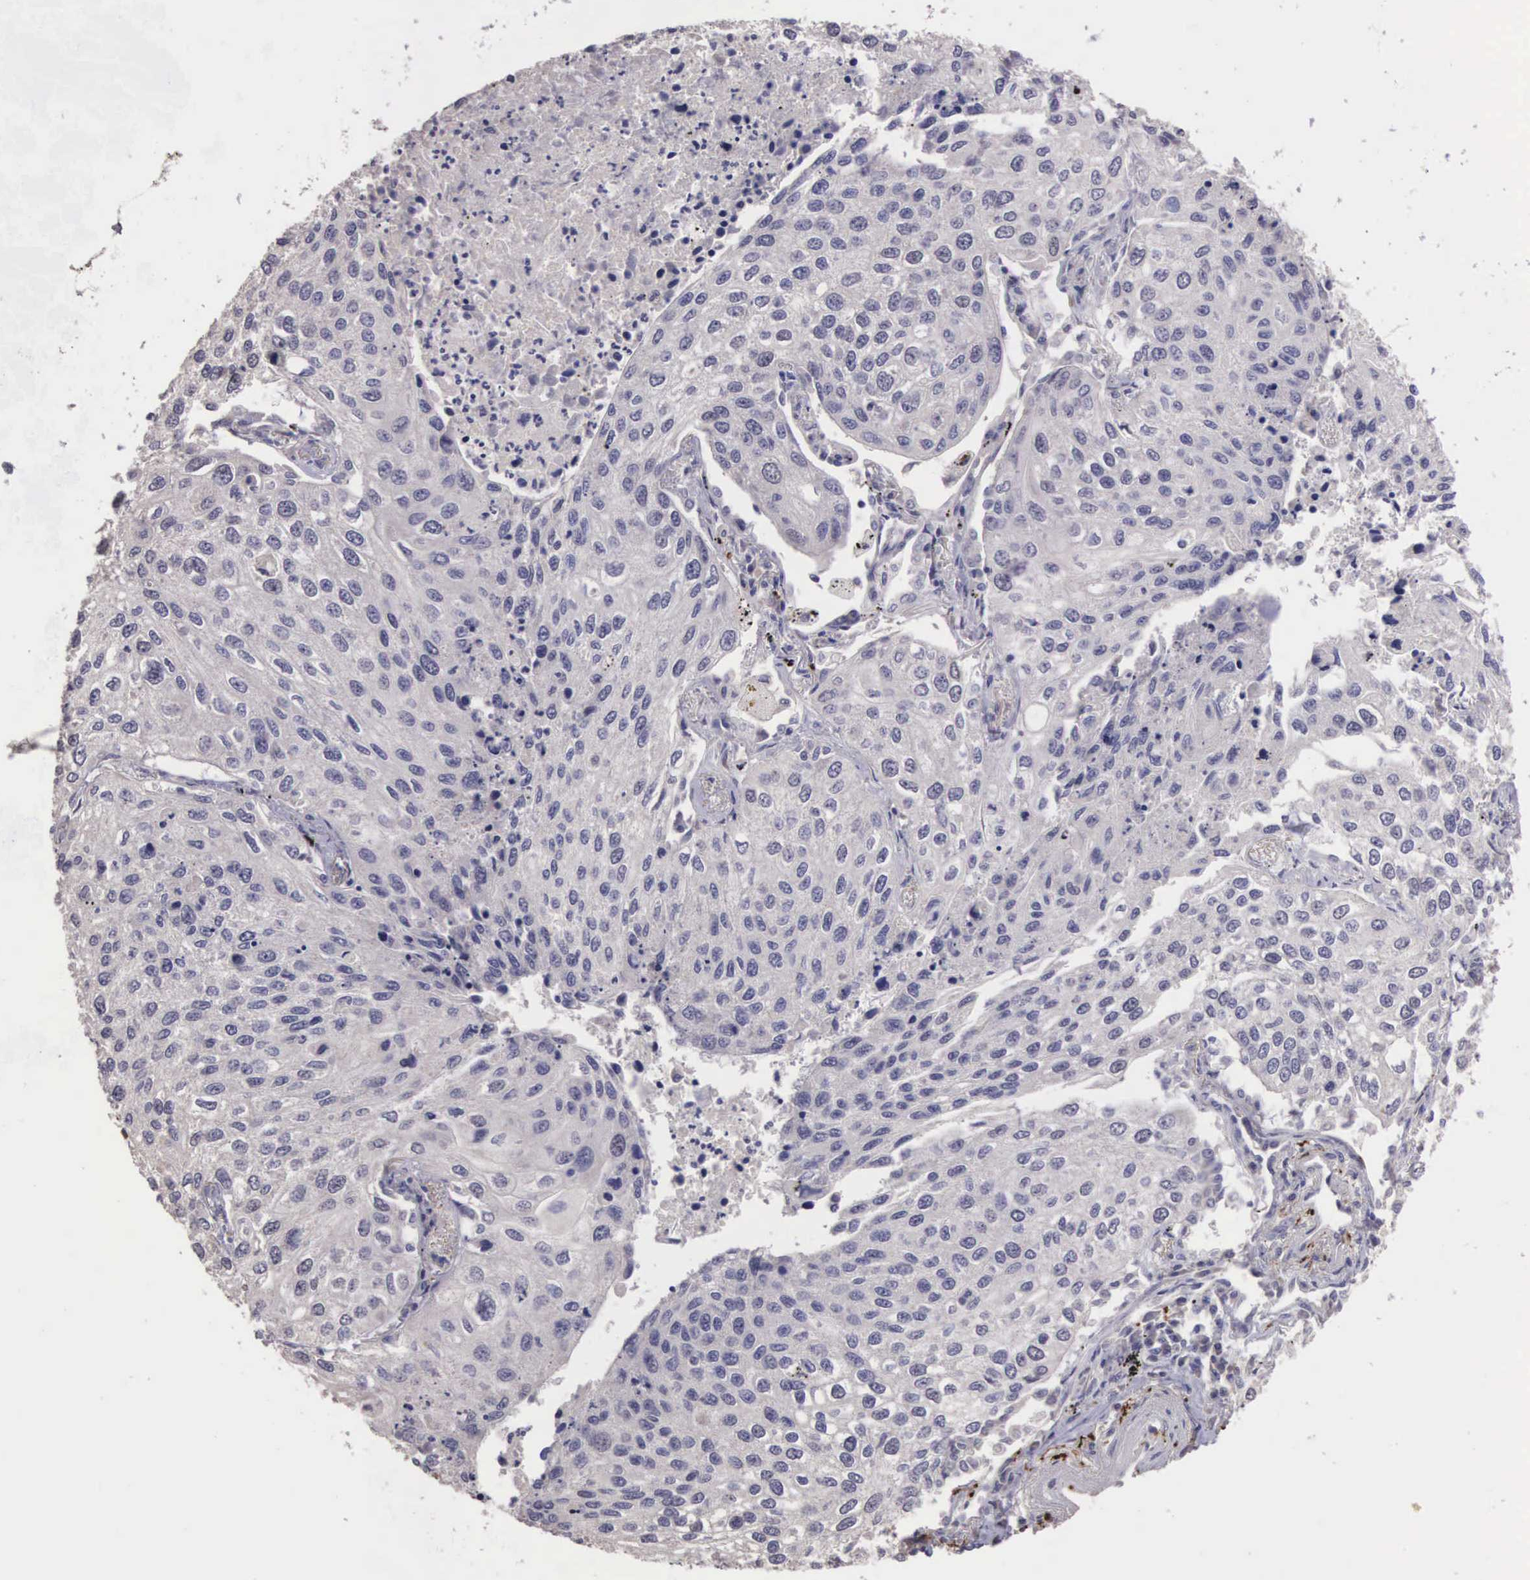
{"staining": {"intensity": "negative", "quantity": "none", "location": "none"}, "tissue": "lung cancer", "cell_type": "Tumor cells", "image_type": "cancer", "snomed": [{"axis": "morphology", "description": "Squamous cell carcinoma, NOS"}, {"axis": "topography", "description": "Lung"}], "caption": "This is an immunohistochemistry photomicrograph of human lung cancer. There is no staining in tumor cells.", "gene": "CDC45", "patient": {"sex": "male", "age": 75}}